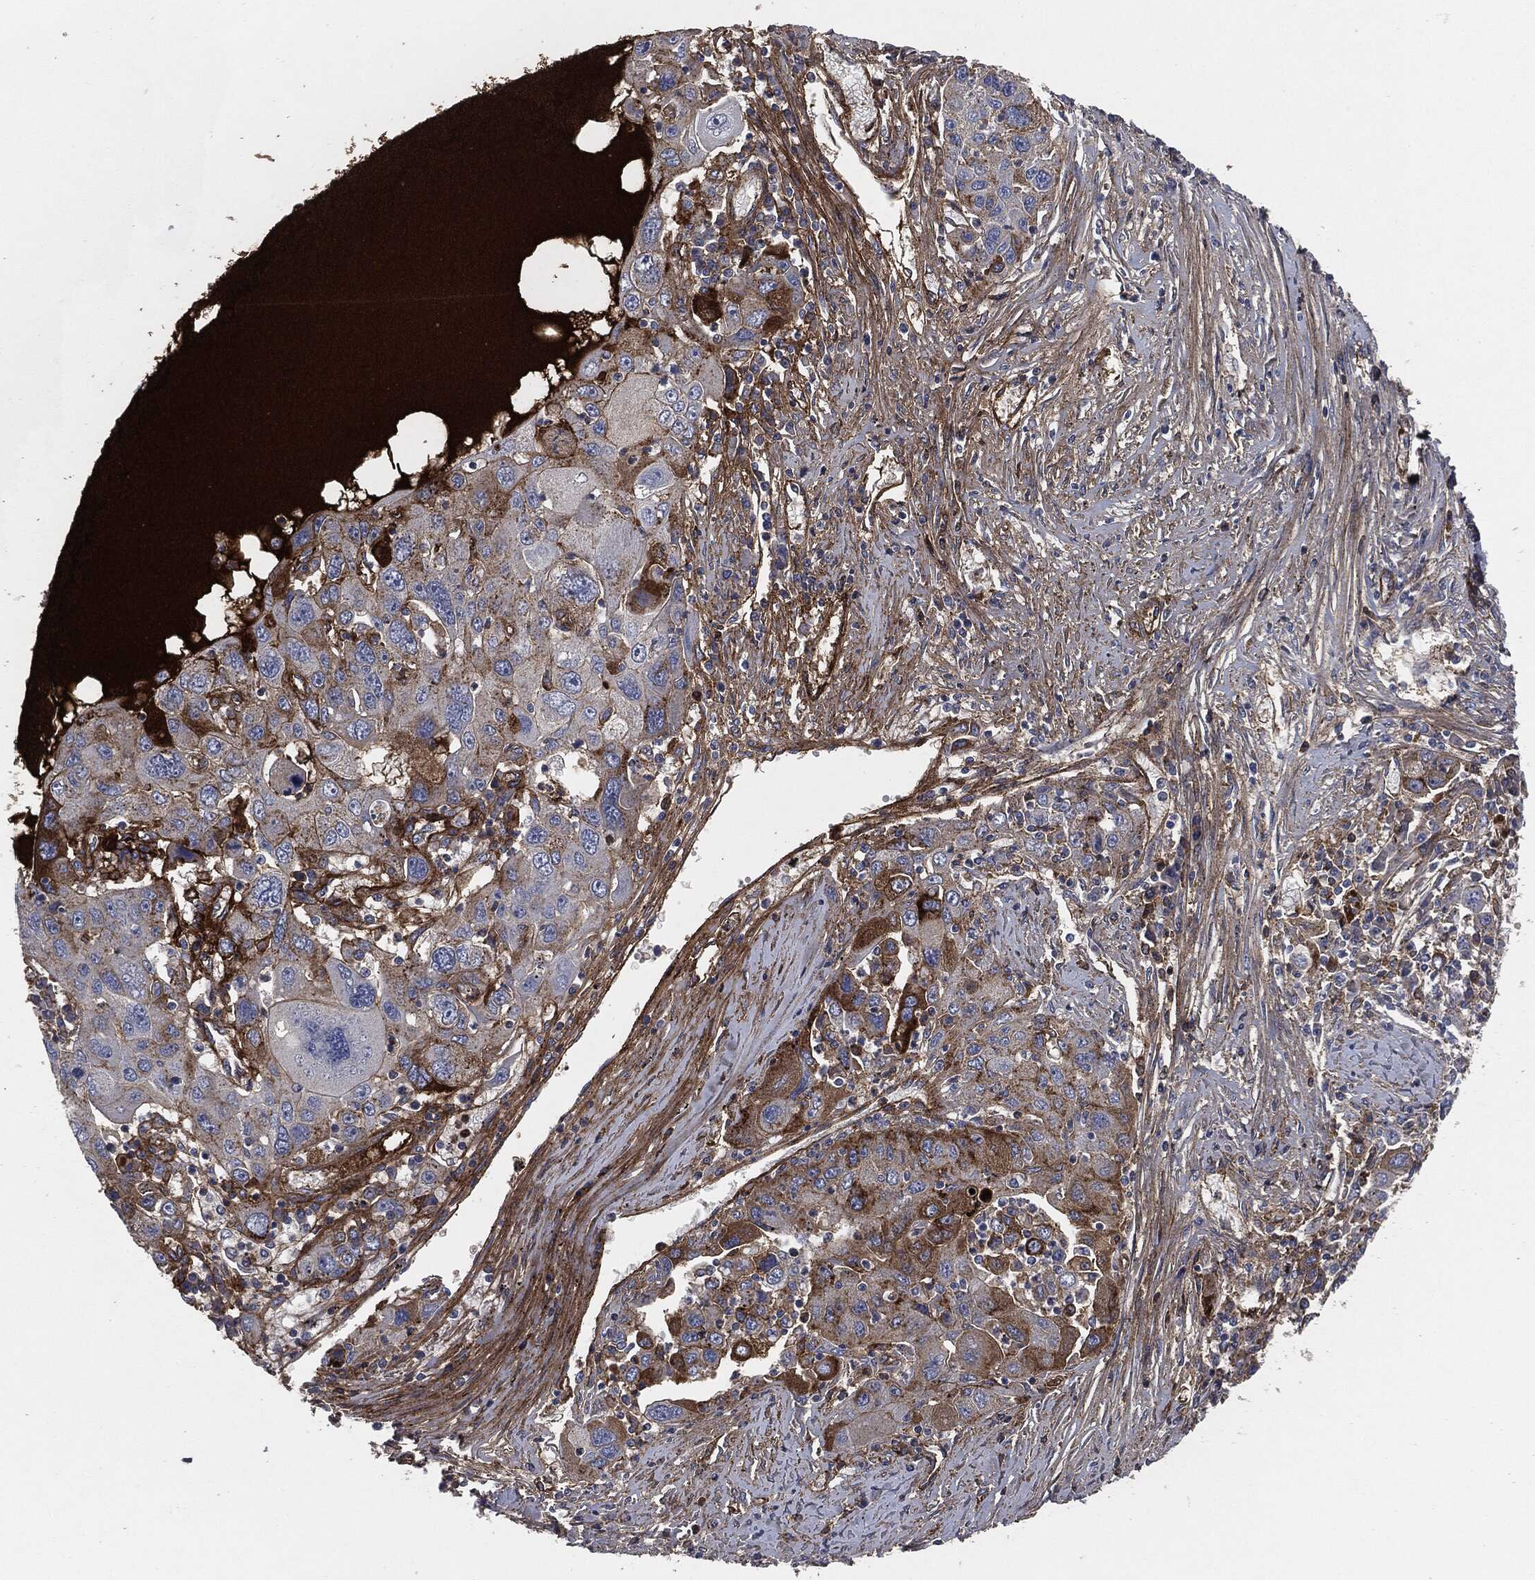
{"staining": {"intensity": "moderate", "quantity": "<25%", "location": "cytoplasmic/membranous"}, "tissue": "stomach cancer", "cell_type": "Tumor cells", "image_type": "cancer", "snomed": [{"axis": "morphology", "description": "Adenocarcinoma, NOS"}, {"axis": "topography", "description": "Stomach"}], "caption": "Immunohistochemical staining of stomach cancer exhibits moderate cytoplasmic/membranous protein expression in approximately <25% of tumor cells. The staining was performed using DAB (3,3'-diaminobenzidine) to visualize the protein expression in brown, while the nuclei were stained in blue with hematoxylin (Magnification: 20x).", "gene": "APOB", "patient": {"sex": "male", "age": 56}}